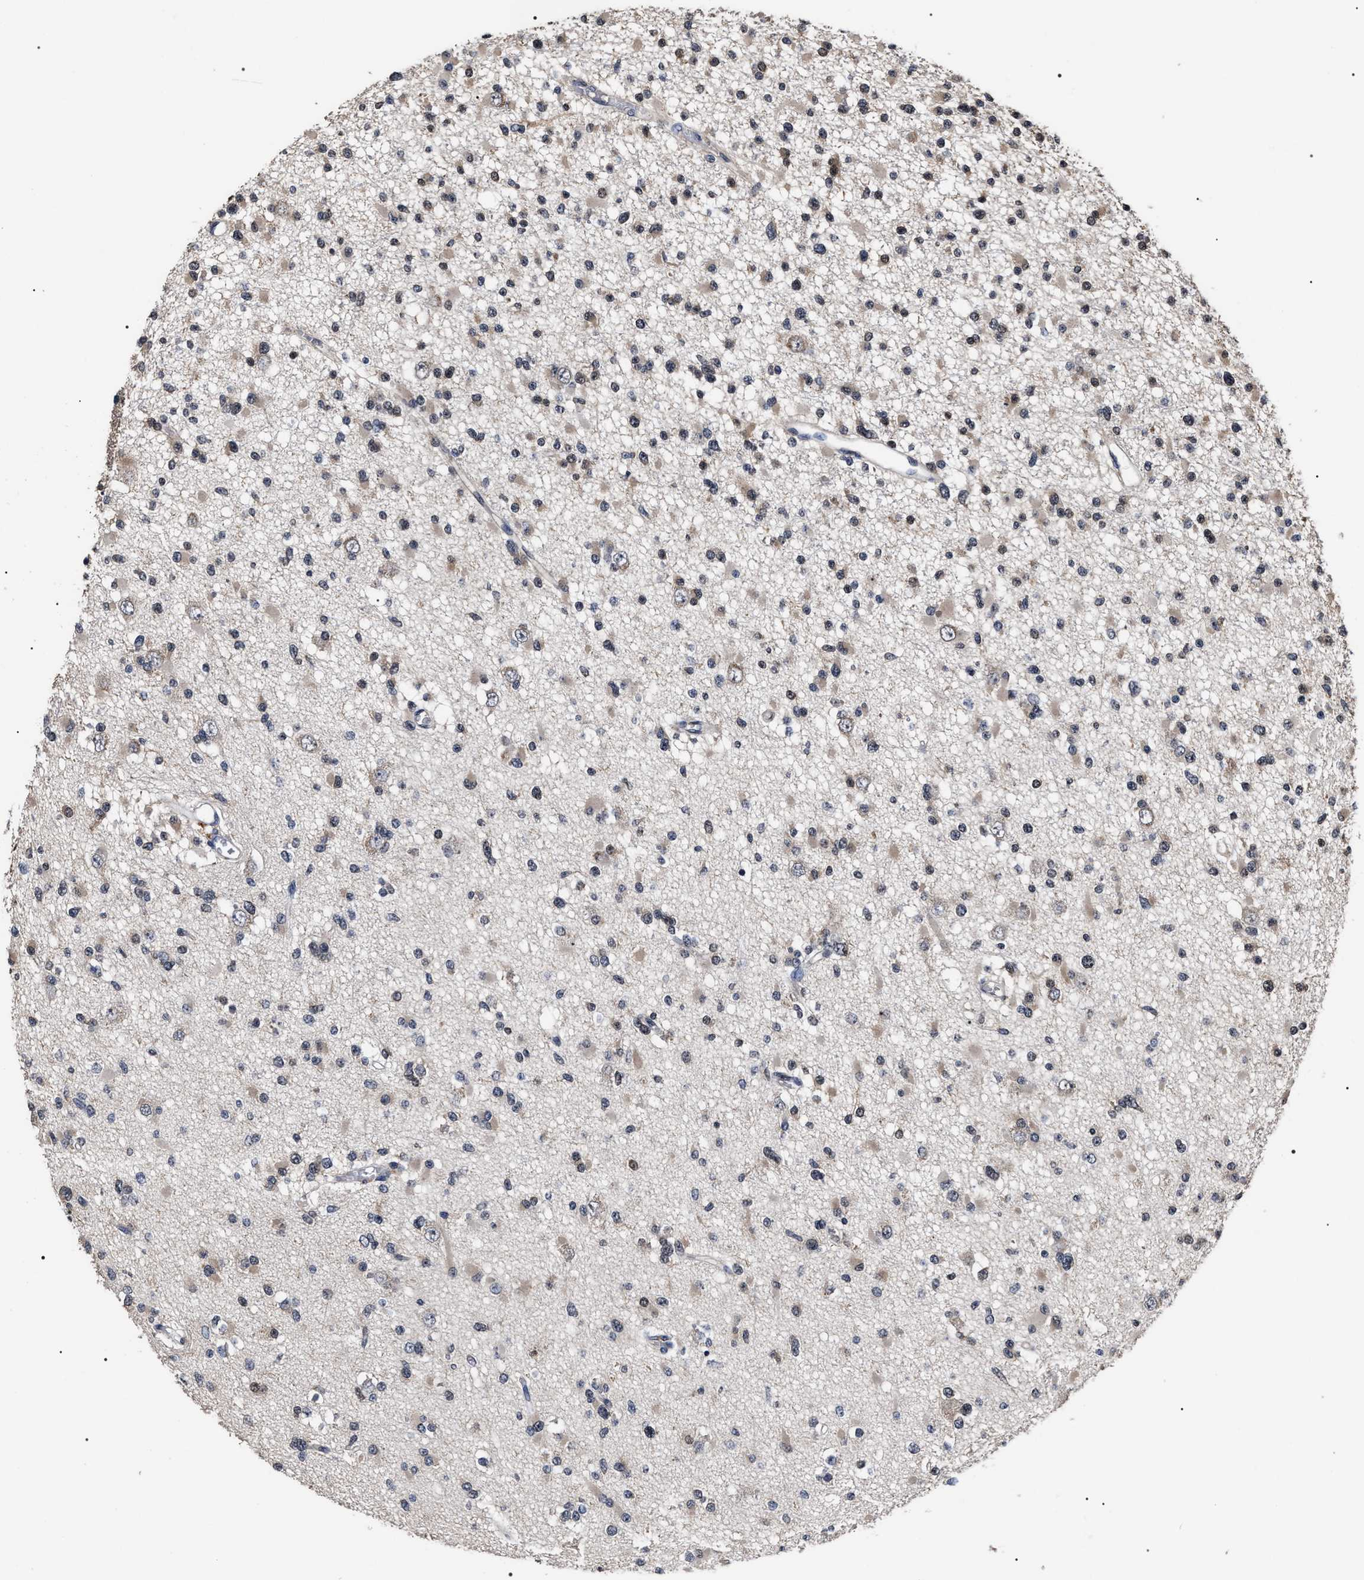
{"staining": {"intensity": "moderate", "quantity": "25%-75%", "location": "nuclear"}, "tissue": "glioma", "cell_type": "Tumor cells", "image_type": "cancer", "snomed": [{"axis": "morphology", "description": "Glioma, malignant, Low grade"}, {"axis": "topography", "description": "Brain"}], "caption": "Tumor cells exhibit moderate nuclear expression in approximately 25%-75% of cells in malignant glioma (low-grade).", "gene": "UPF3A", "patient": {"sex": "female", "age": 22}}